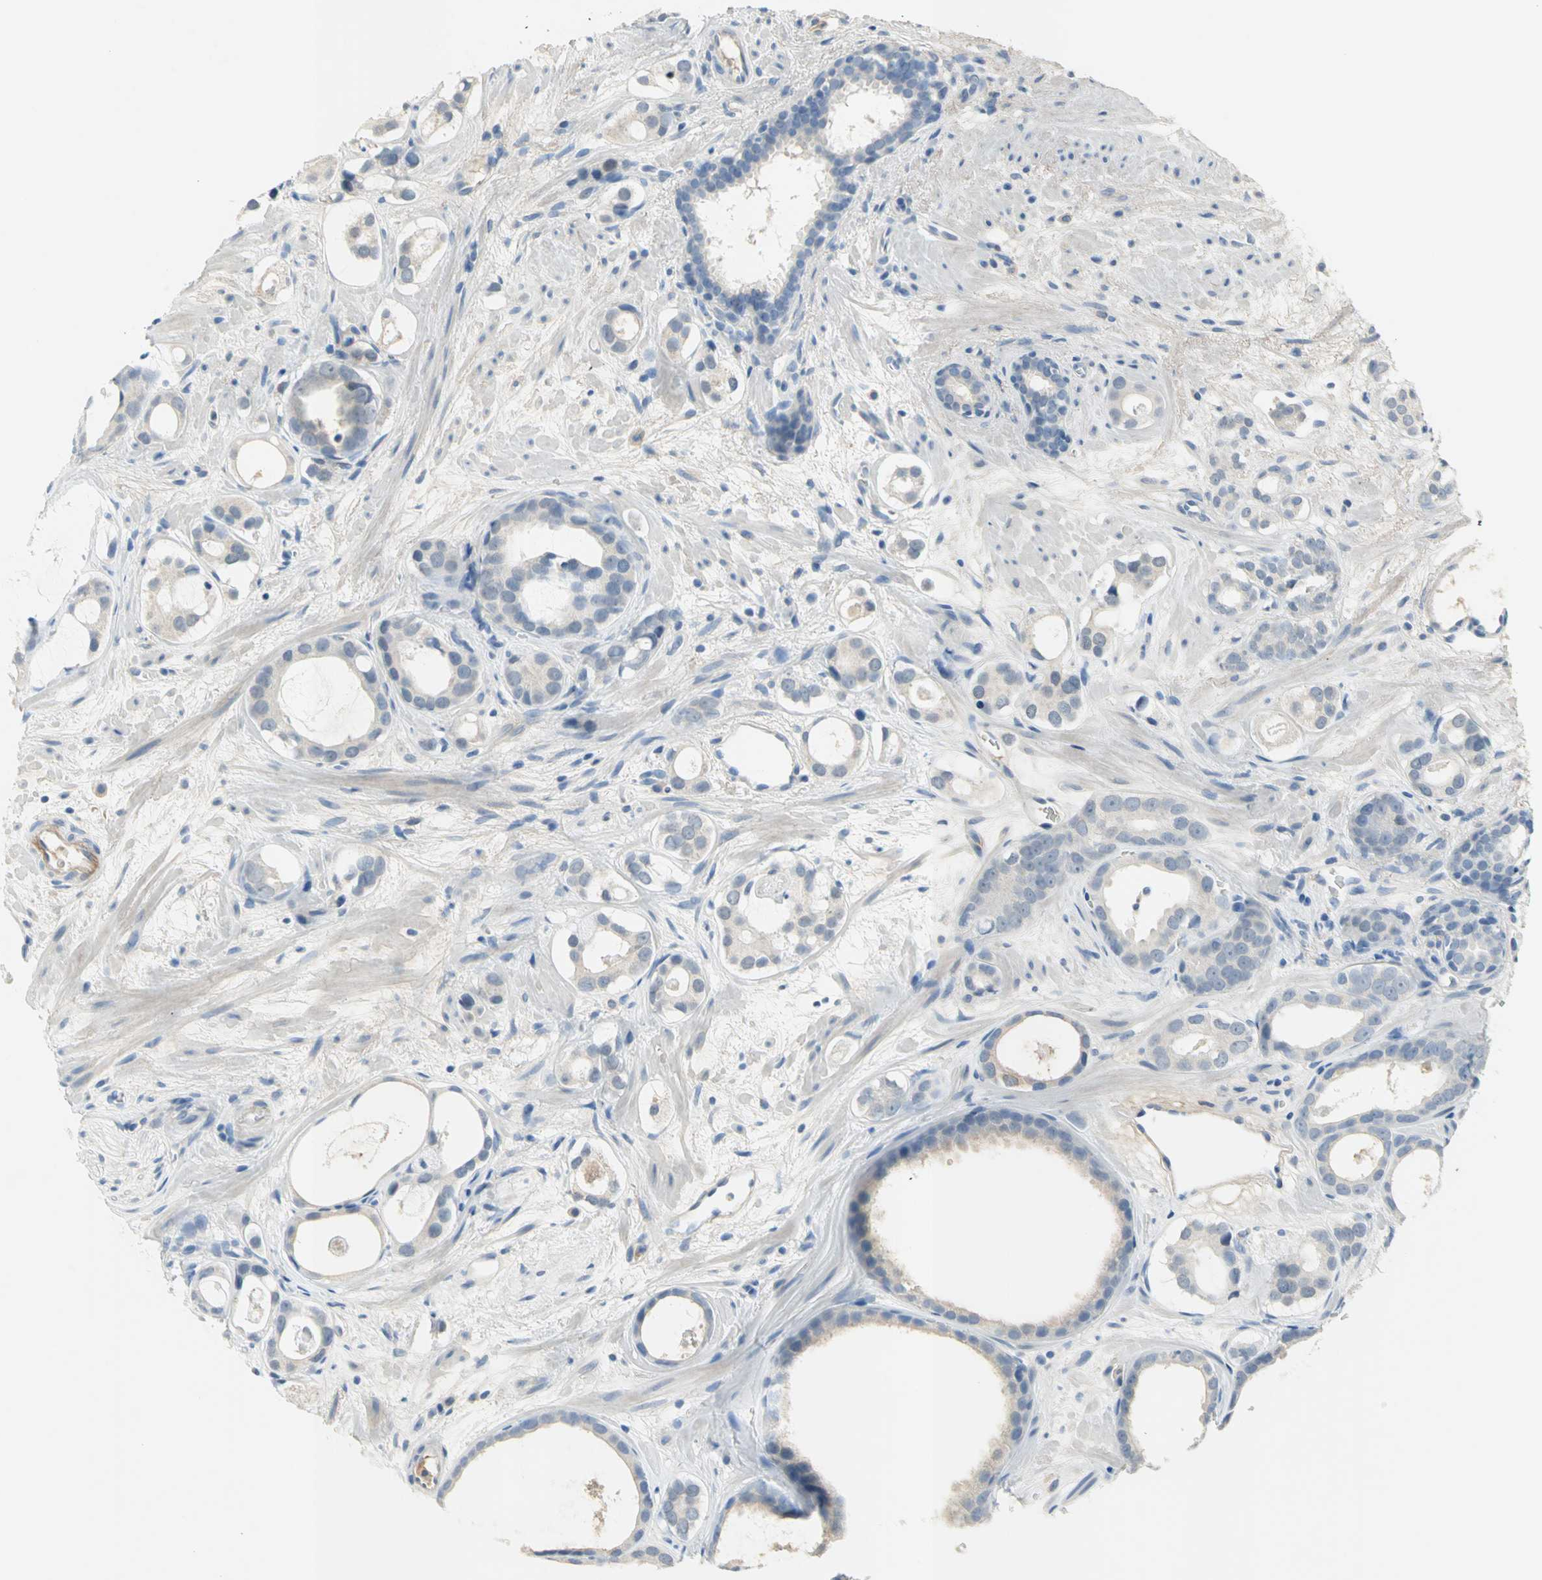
{"staining": {"intensity": "weak", "quantity": "25%-75%", "location": "cytoplasmic/membranous"}, "tissue": "prostate cancer", "cell_type": "Tumor cells", "image_type": "cancer", "snomed": [{"axis": "morphology", "description": "Adenocarcinoma, Low grade"}, {"axis": "topography", "description": "Prostate"}], "caption": "Prostate low-grade adenocarcinoma stained with DAB (3,3'-diaminobenzidine) immunohistochemistry (IHC) exhibits low levels of weak cytoplasmic/membranous expression in approximately 25%-75% of tumor cells.", "gene": "ZIC1", "patient": {"sex": "male", "age": 57}}